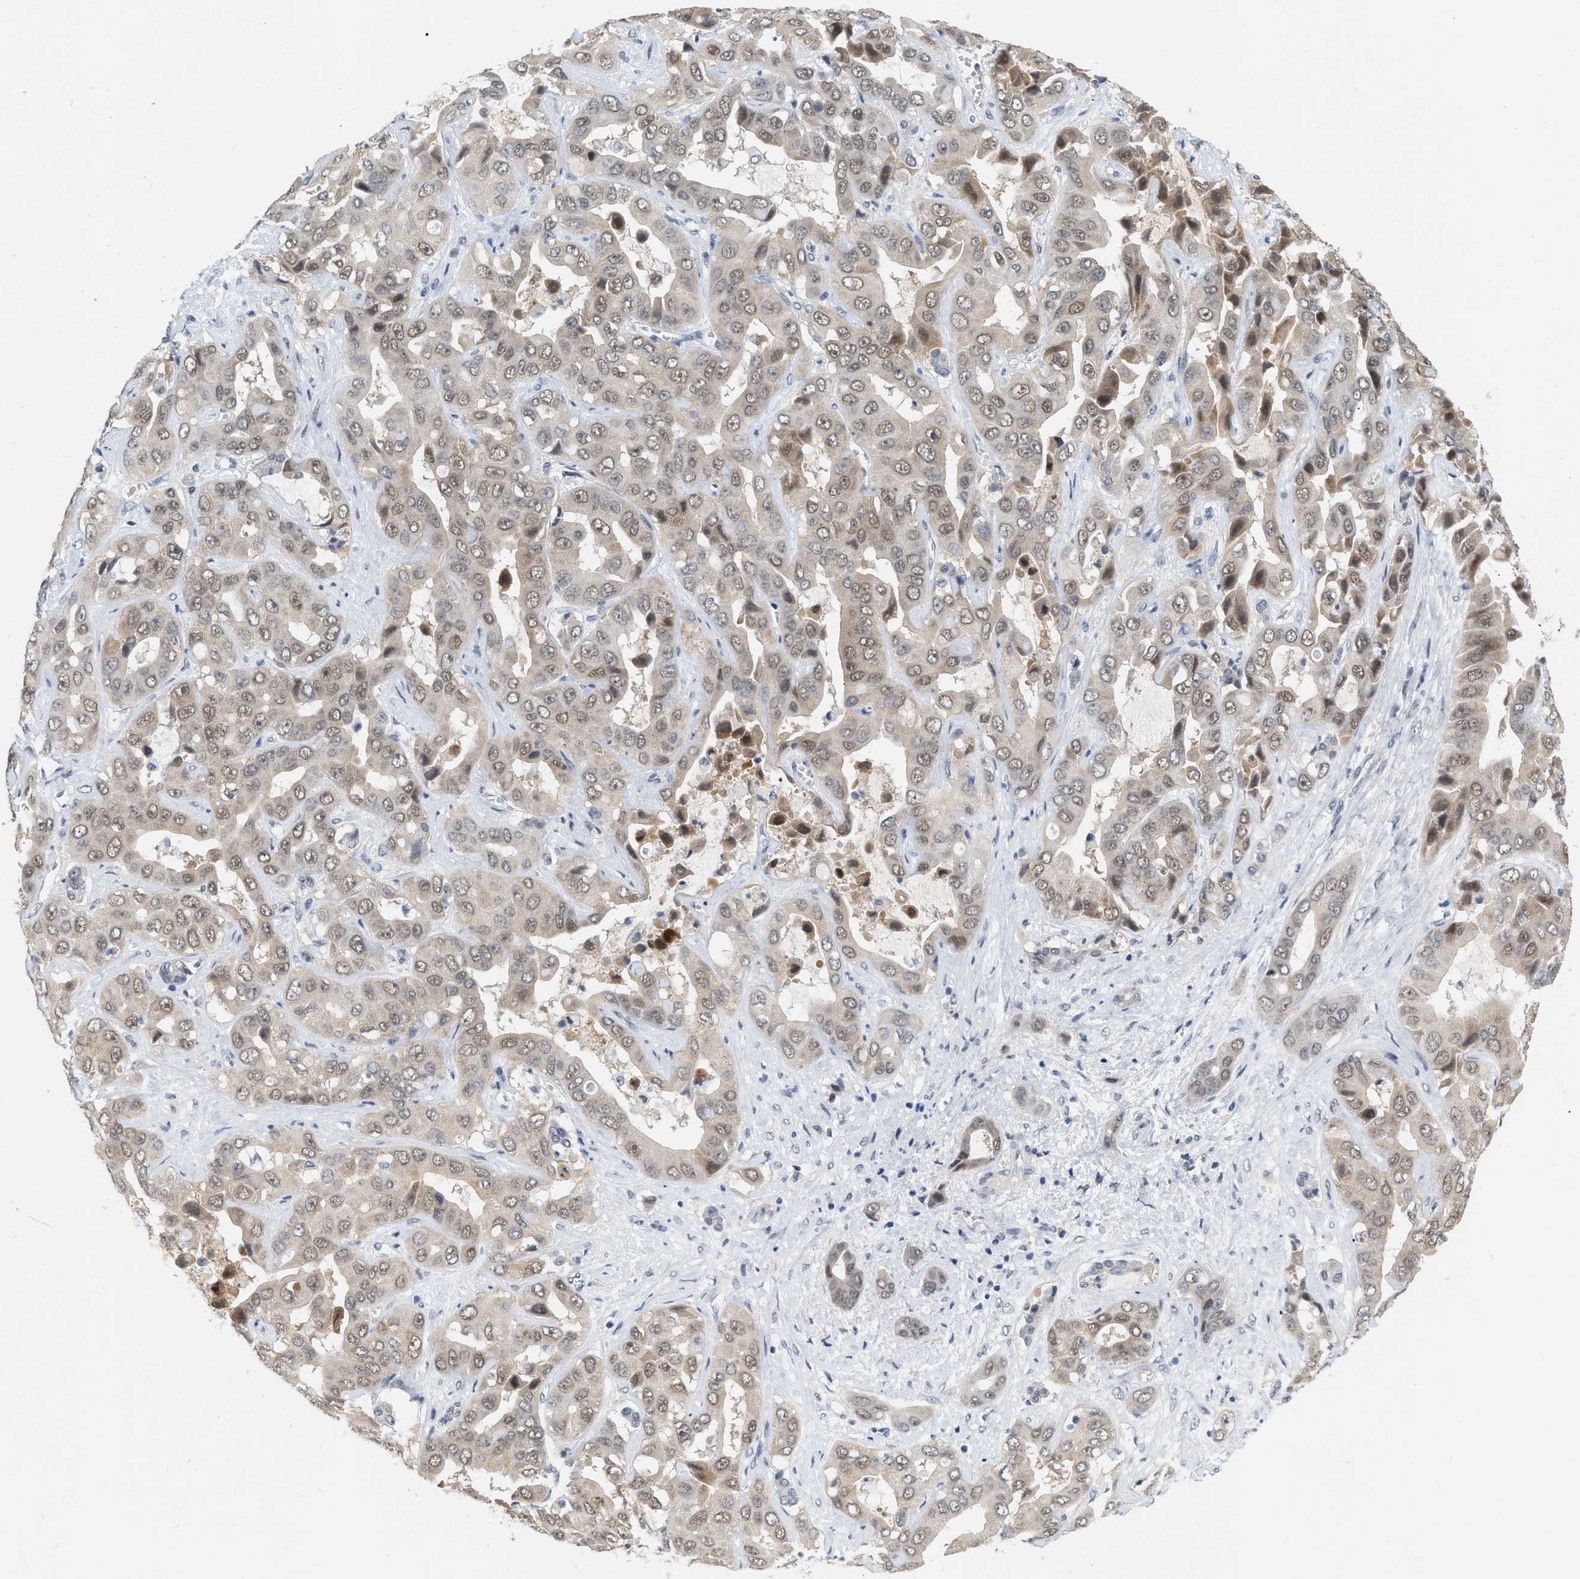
{"staining": {"intensity": "weak", "quantity": ">75%", "location": "cytoplasmic/membranous,nuclear"}, "tissue": "liver cancer", "cell_type": "Tumor cells", "image_type": "cancer", "snomed": [{"axis": "morphology", "description": "Cholangiocarcinoma"}, {"axis": "topography", "description": "Liver"}], "caption": "IHC of cholangiocarcinoma (liver) displays low levels of weak cytoplasmic/membranous and nuclear expression in approximately >75% of tumor cells. The protein is stained brown, and the nuclei are stained in blue (DAB (3,3'-diaminobenzidine) IHC with brightfield microscopy, high magnification).", "gene": "RUVBL1", "patient": {"sex": "female", "age": 52}}